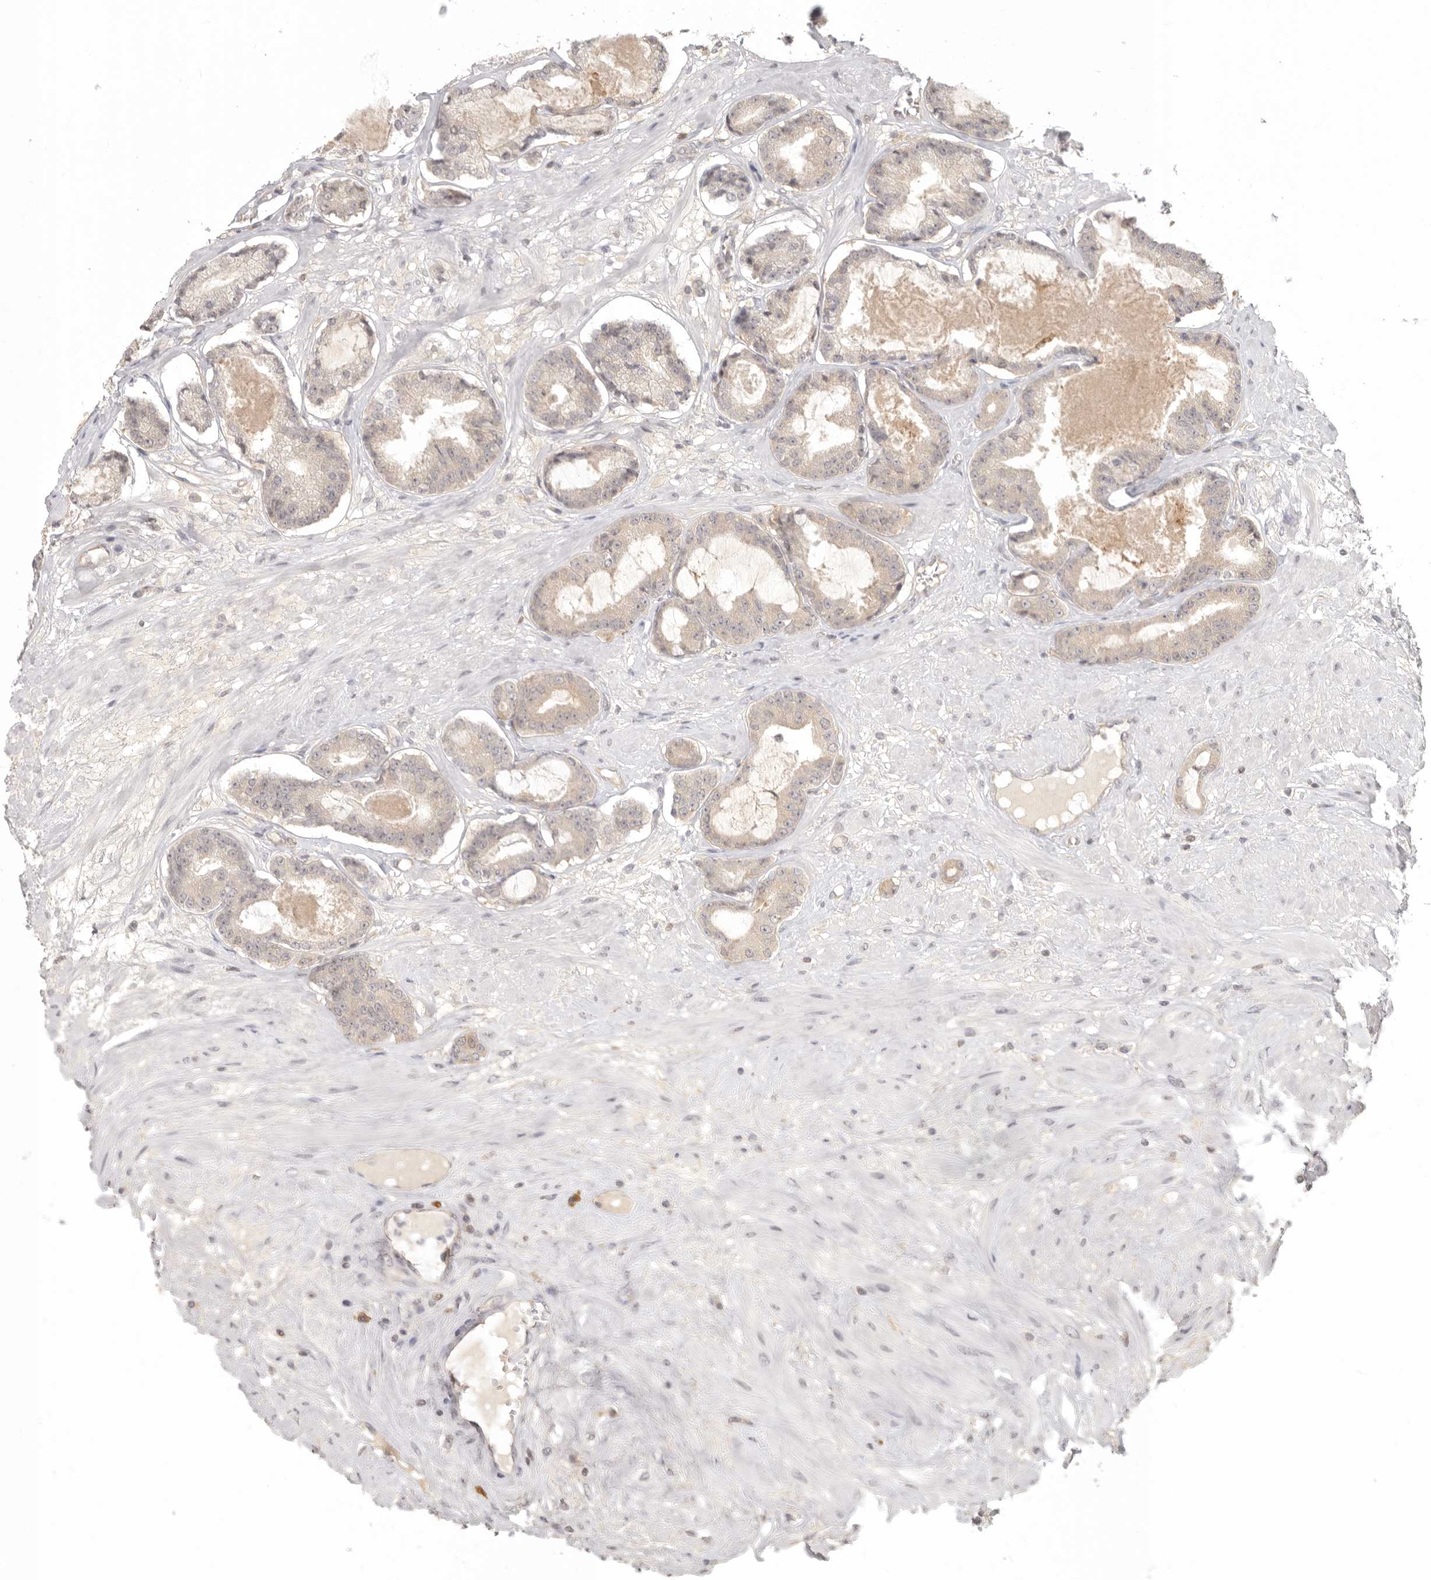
{"staining": {"intensity": "weak", "quantity": "<25%", "location": "cytoplasmic/membranous"}, "tissue": "prostate cancer", "cell_type": "Tumor cells", "image_type": "cancer", "snomed": [{"axis": "morphology", "description": "Adenocarcinoma, Low grade"}, {"axis": "topography", "description": "Prostate"}], "caption": "The histopathology image exhibits no significant expression in tumor cells of prostate cancer (adenocarcinoma (low-grade)).", "gene": "PSMA5", "patient": {"sex": "male", "age": 60}}